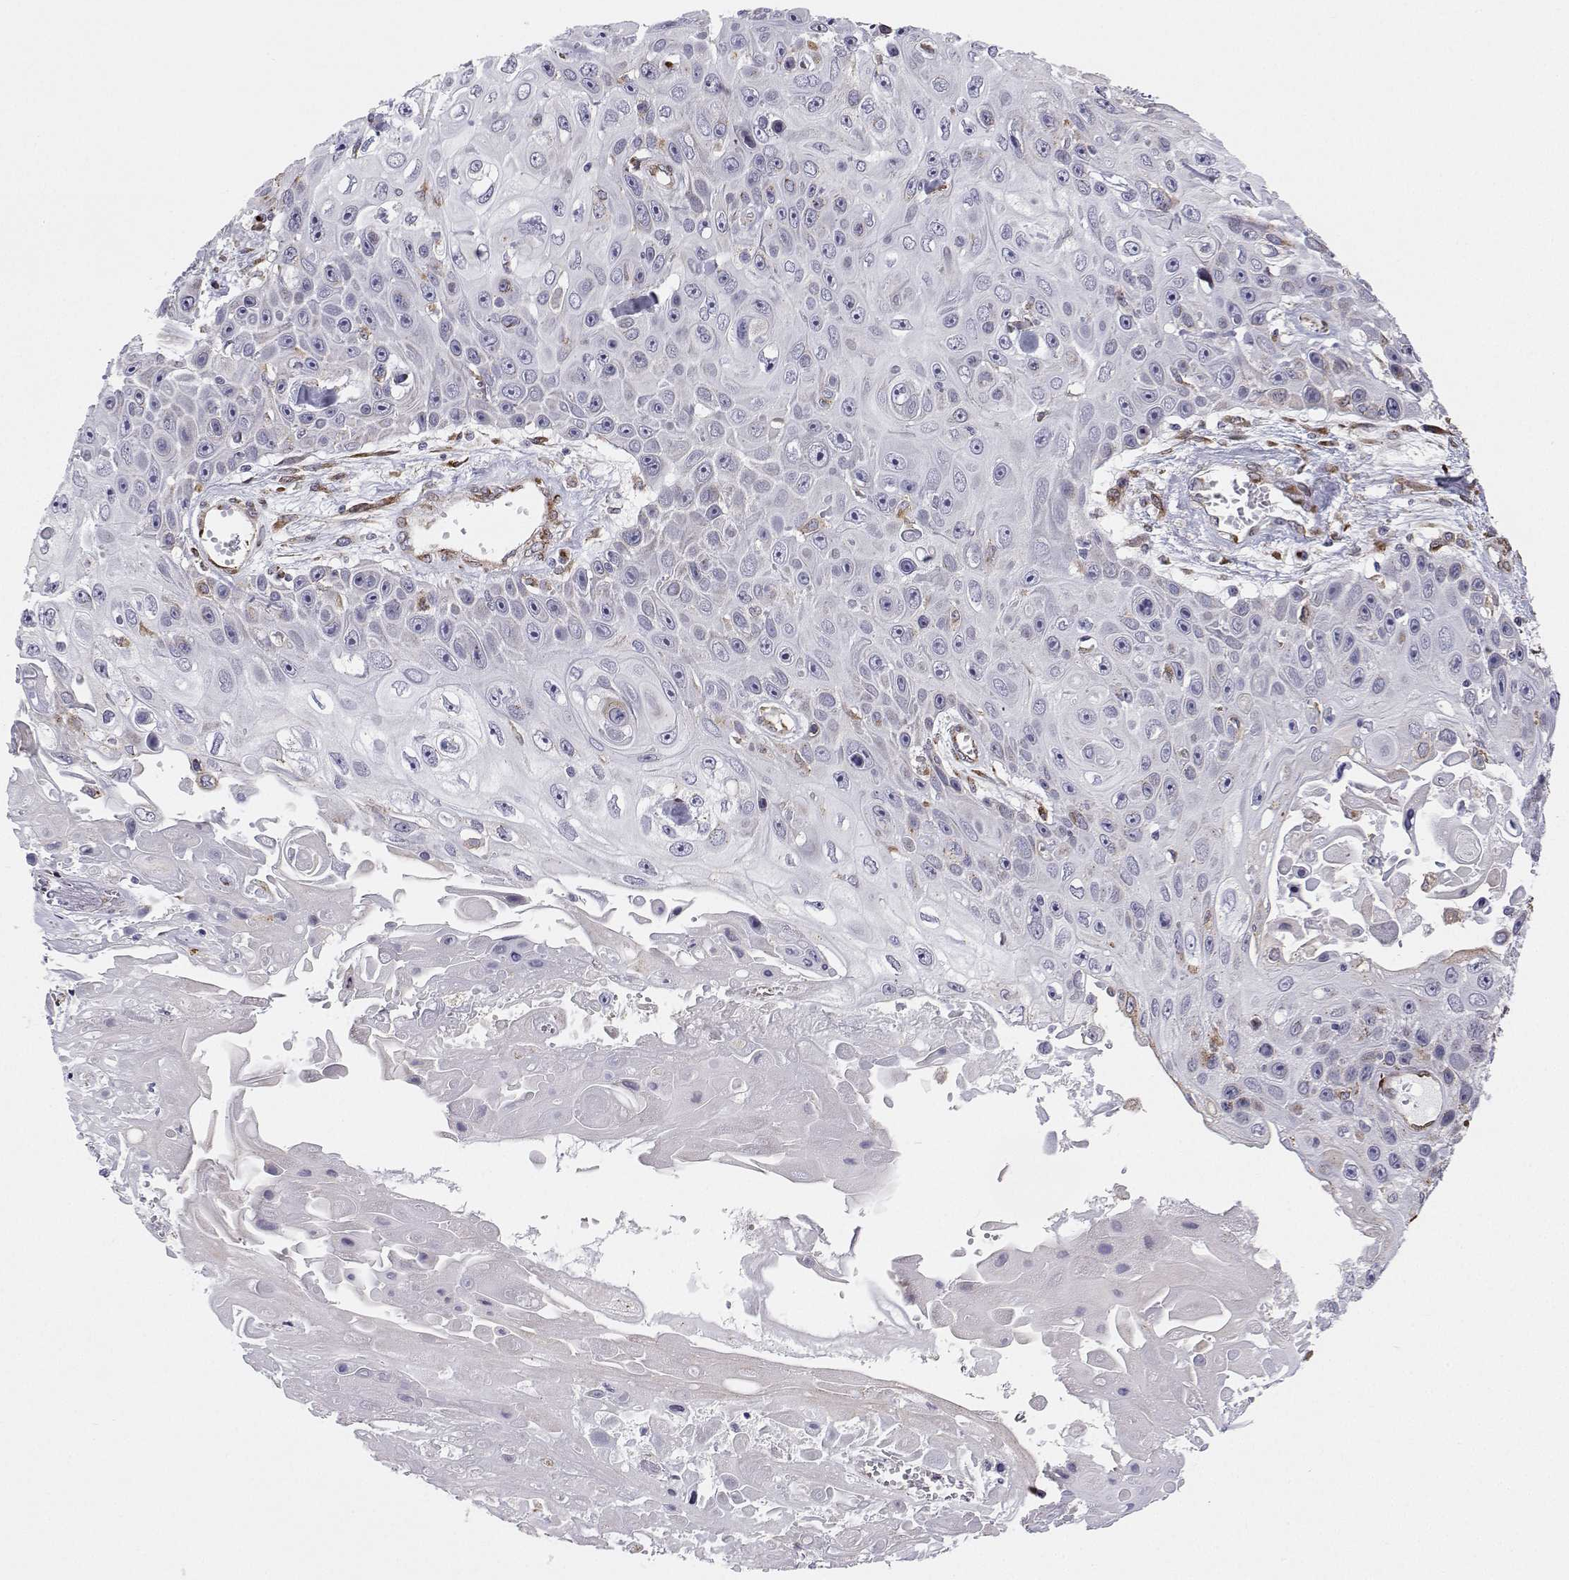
{"staining": {"intensity": "negative", "quantity": "none", "location": "none"}, "tissue": "skin cancer", "cell_type": "Tumor cells", "image_type": "cancer", "snomed": [{"axis": "morphology", "description": "Squamous cell carcinoma, NOS"}, {"axis": "topography", "description": "Skin"}], "caption": "Skin squamous cell carcinoma stained for a protein using immunohistochemistry exhibits no staining tumor cells.", "gene": "STARD13", "patient": {"sex": "male", "age": 82}}